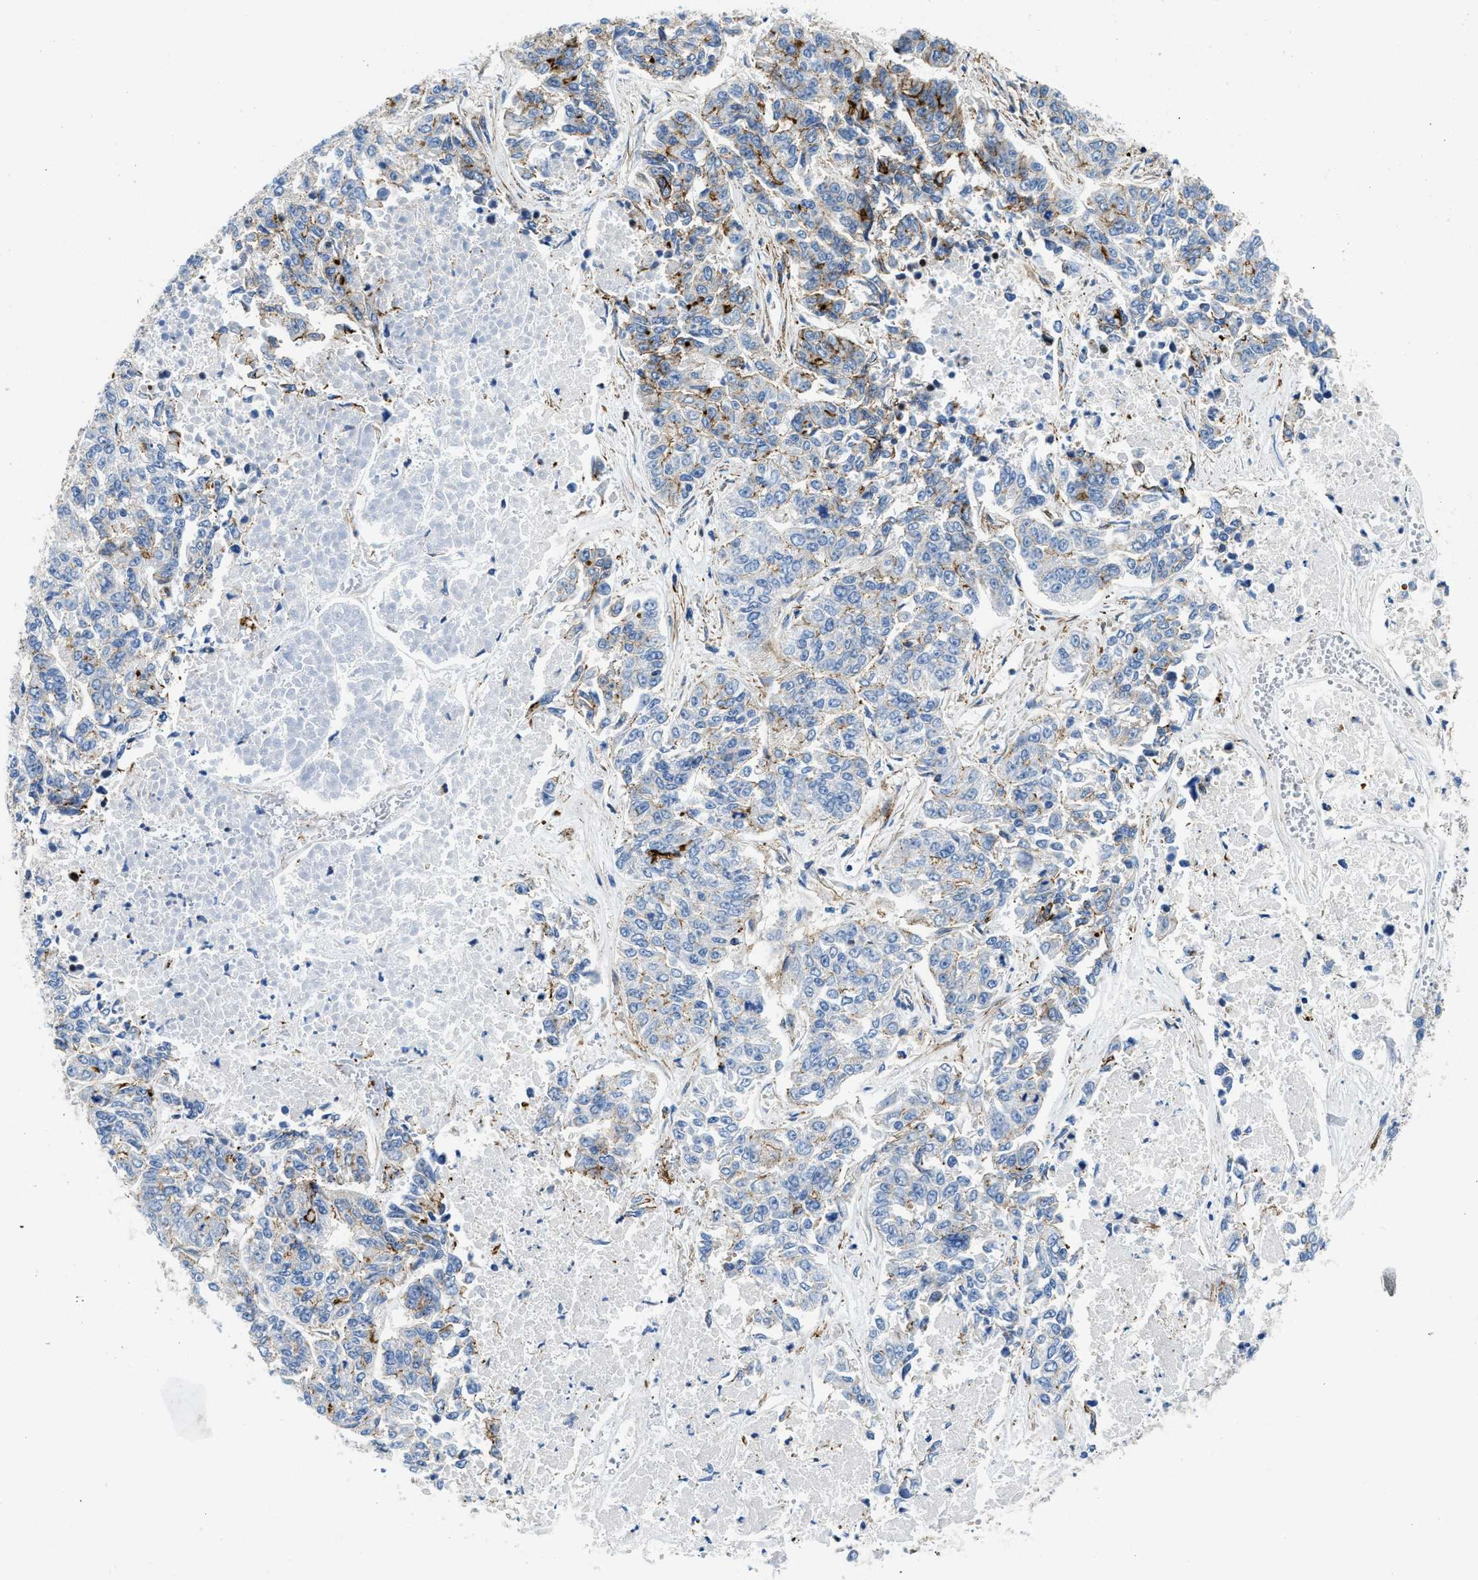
{"staining": {"intensity": "moderate", "quantity": "25%-75%", "location": "cytoplasmic/membranous"}, "tissue": "lung cancer", "cell_type": "Tumor cells", "image_type": "cancer", "snomed": [{"axis": "morphology", "description": "Adenocarcinoma, NOS"}, {"axis": "topography", "description": "Lung"}], "caption": "Immunohistochemical staining of lung cancer (adenocarcinoma) demonstrates medium levels of moderate cytoplasmic/membranous protein staining in approximately 25%-75% of tumor cells.", "gene": "CUTA", "patient": {"sex": "male", "age": 84}}